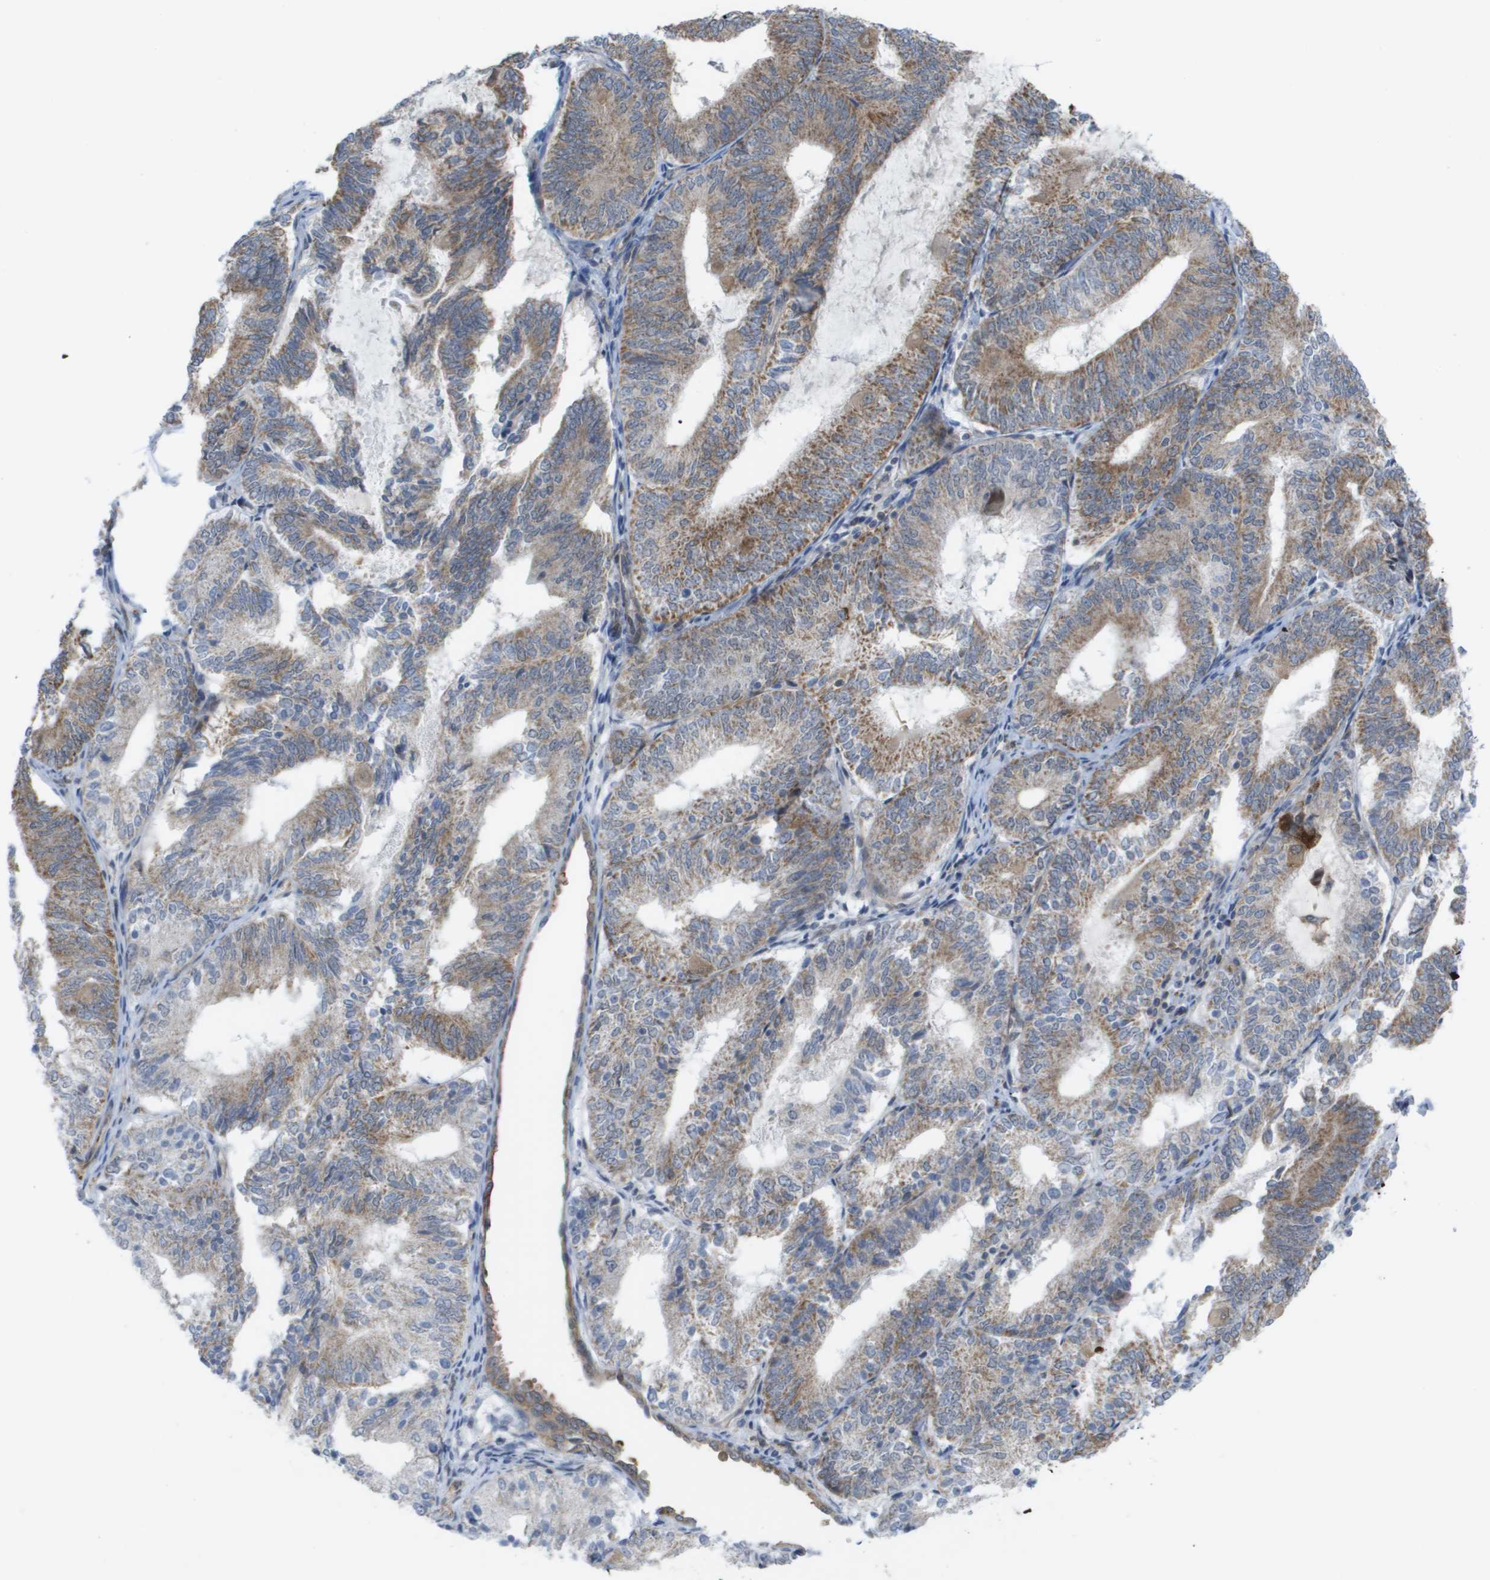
{"staining": {"intensity": "moderate", "quantity": ">75%", "location": "cytoplasmic/membranous"}, "tissue": "endometrial cancer", "cell_type": "Tumor cells", "image_type": "cancer", "snomed": [{"axis": "morphology", "description": "Adenocarcinoma, NOS"}, {"axis": "topography", "description": "Endometrium"}], "caption": "Endometrial cancer stained with a brown dye demonstrates moderate cytoplasmic/membranous positive staining in about >75% of tumor cells.", "gene": "MTARC2", "patient": {"sex": "female", "age": 81}}